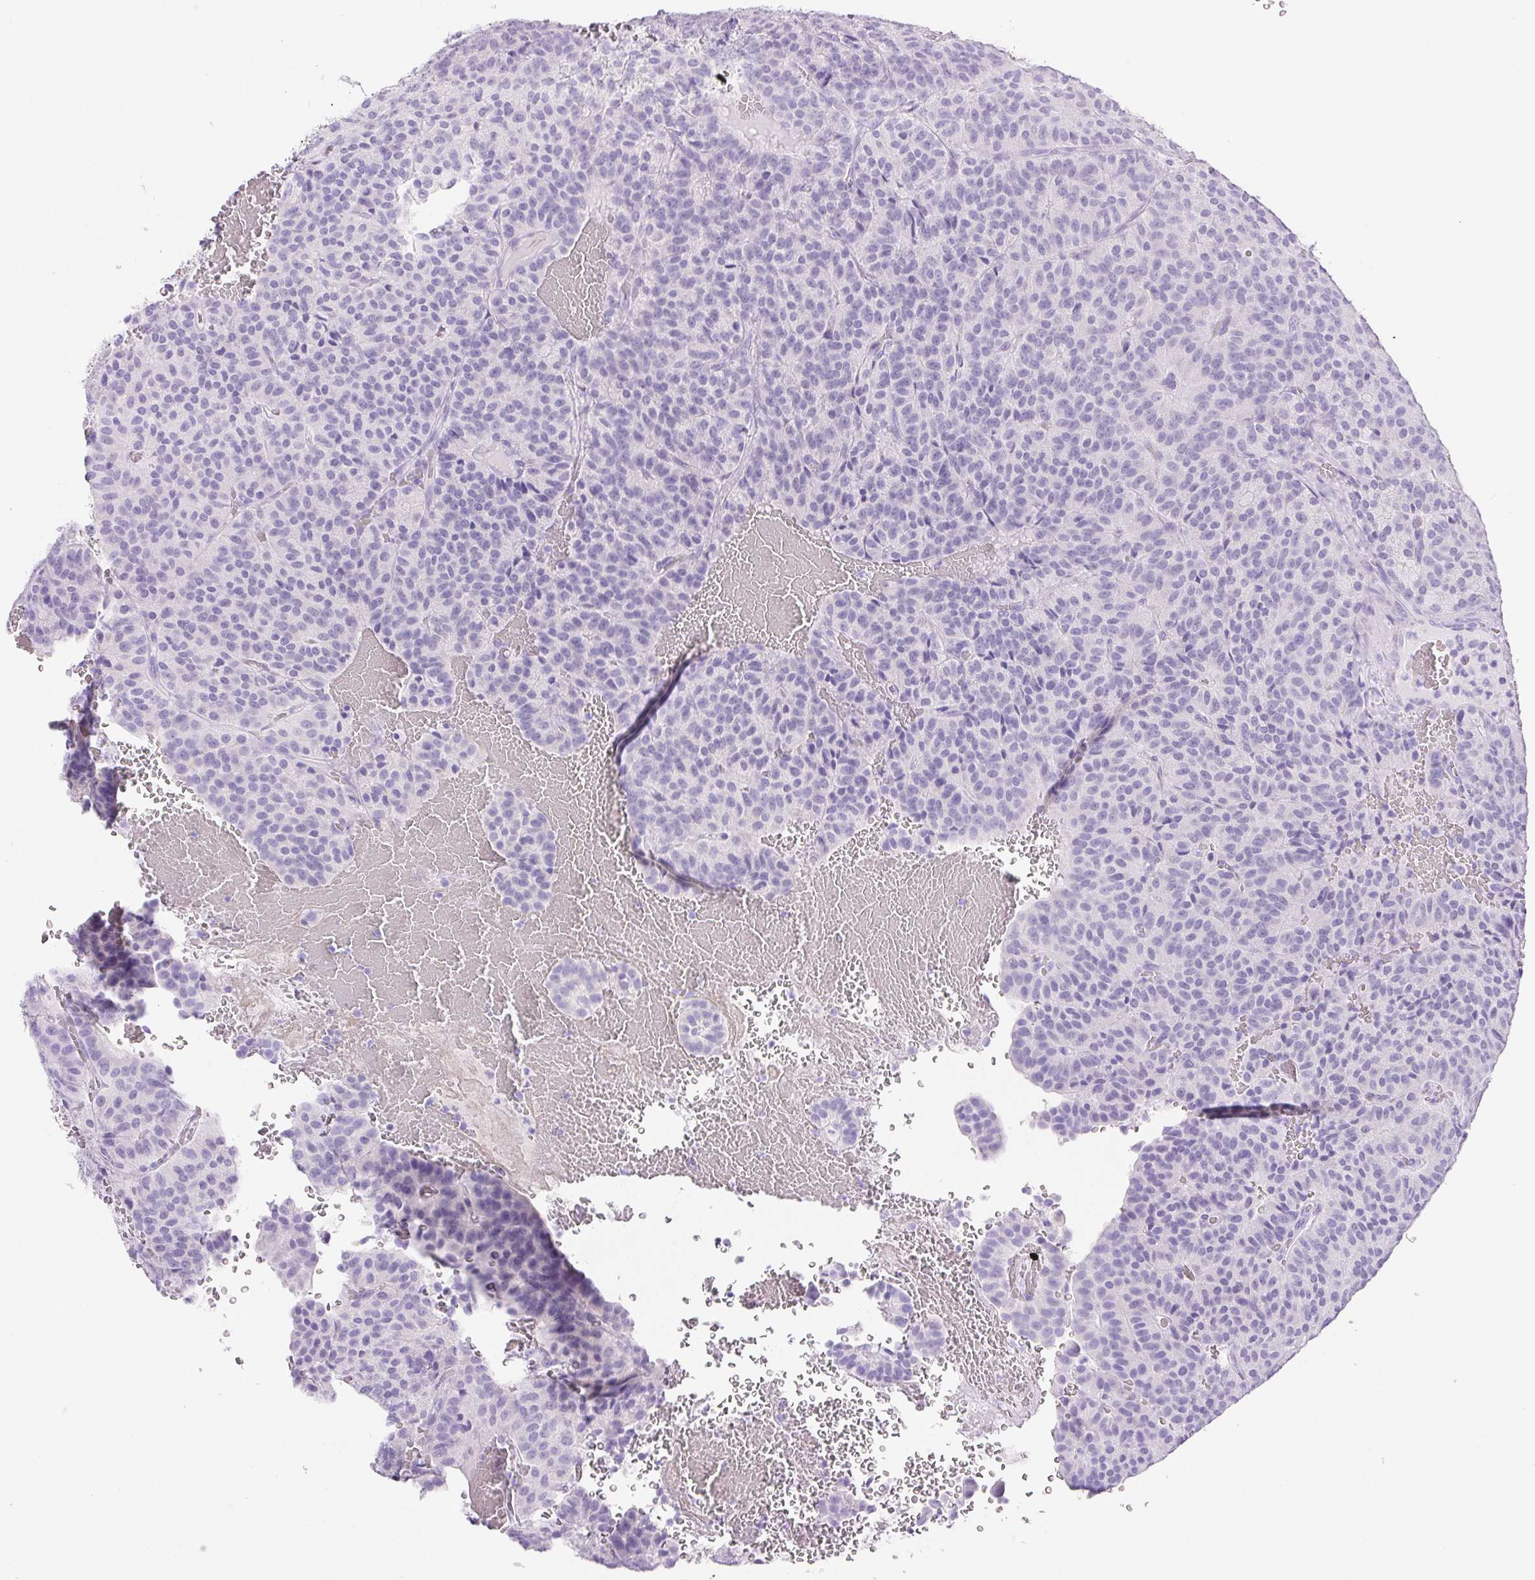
{"staining": {"intensity": "negative", "quantity": "none", "location": "none"}, "tissue": "carcinoid", "cell_type": "Tumor cells", "image_type": "cancer", "snomed": [{"axis": "morphology", "description": "Carcinoid, malignant, NOS"}, {"axis": "topography", "description": "Lung"}], "caption": "A histopathology image of carcinoid stained for a protein exhibits no brown staining in tumor cells.", "gene": "PNLIP", "patient": {"sex": "male", "age": 70}}